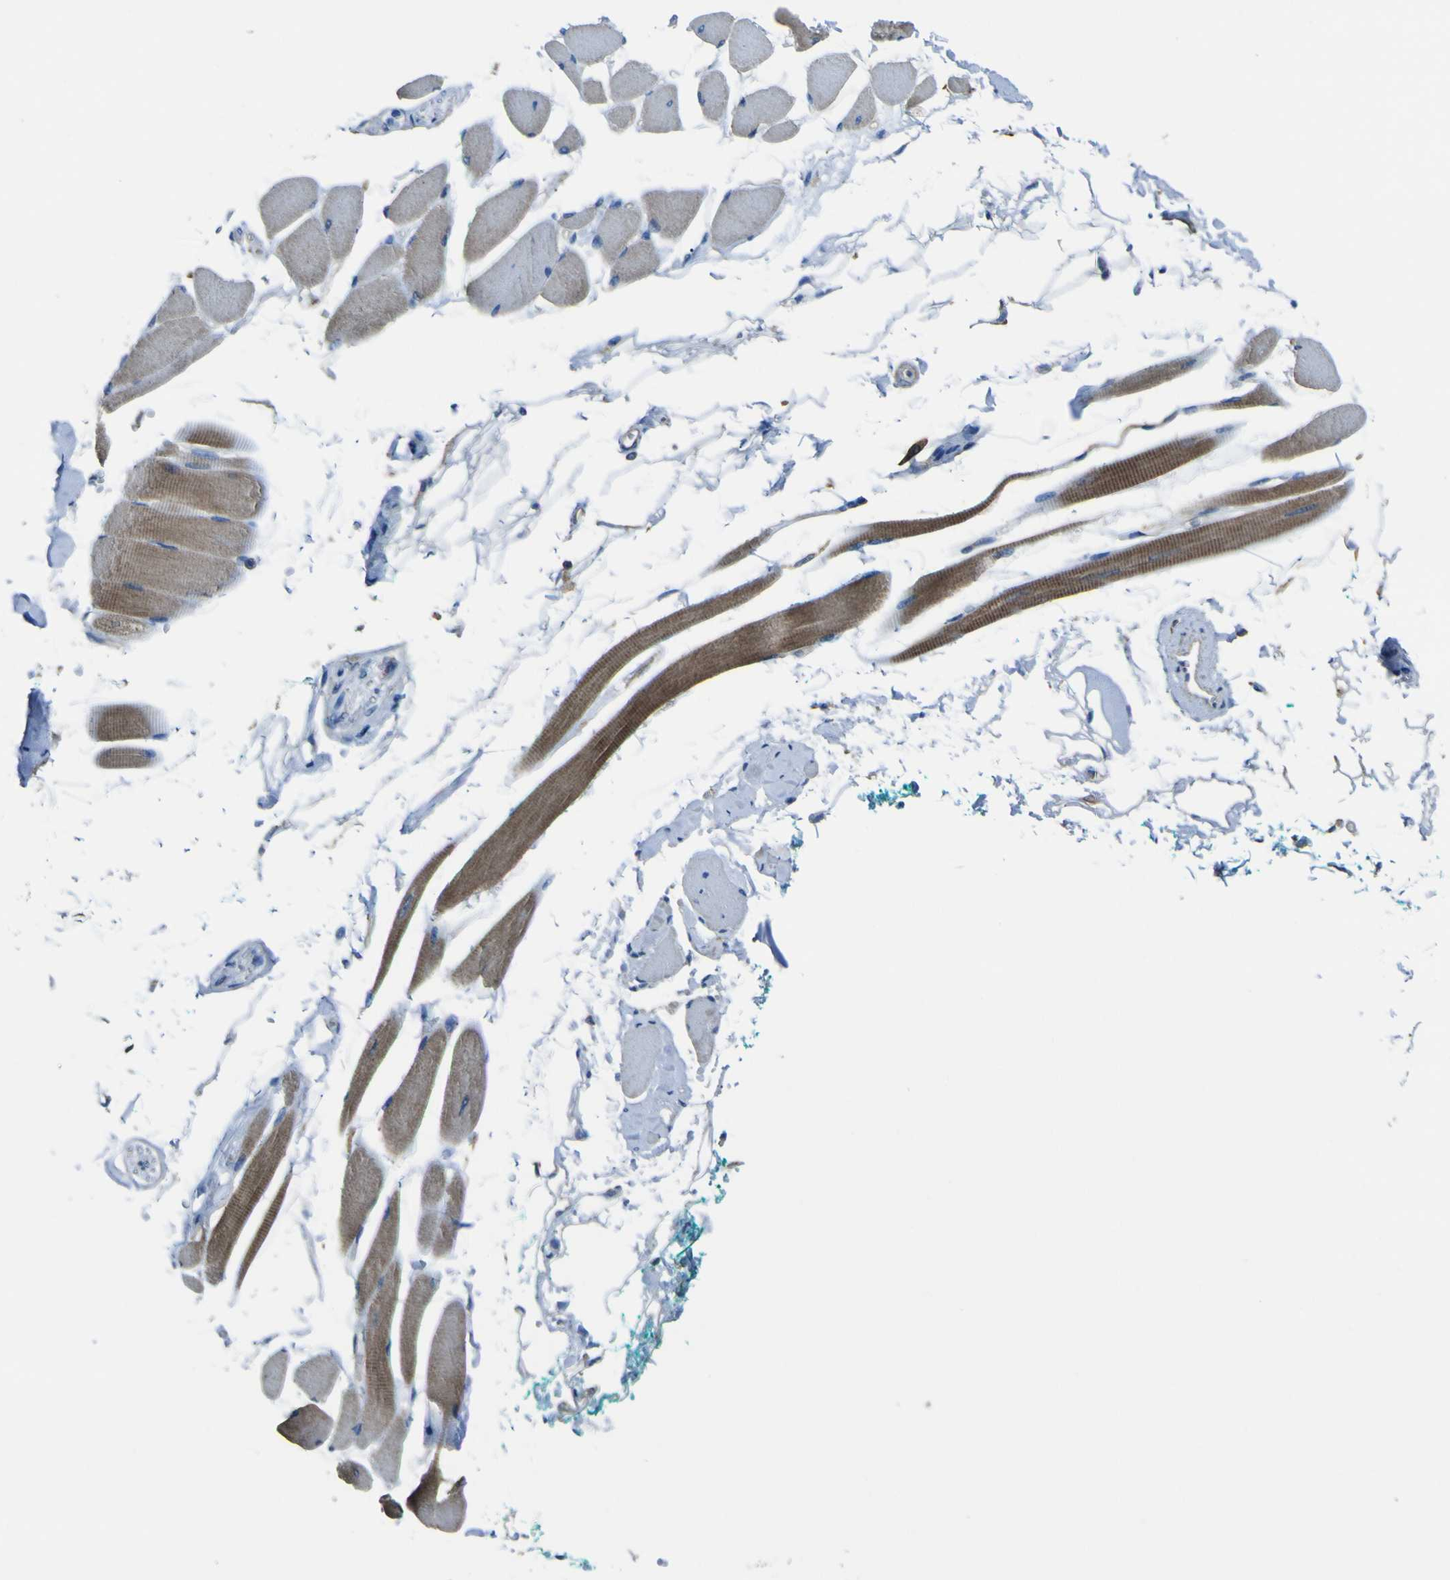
{"staining": {"intensity": "moderate", "quantity": ">75%", "location": "cytoplasmic/membranous"}, "tissue": "skeletal muscle", "cell_type": "Myocytes", "image_type": "normal", "snomed": [{"axis": "morphology", "description": "Normal tissue, NOS"}, {"axis": "topography", "description": "Skeletal muscle"}, {"axis": "topography", "description": "Oral tissue"}, {"axis": "topography", "description": "Peripheral nerve tissue"}], "caption": "Myocytes reveal medium levels of moderate cytoplasmic/membranous staining in about >75% of cells in unremarkable skeletal muscle. (brown staining indicates protein expression, while blue staining denotes nuclei).", "gene": "LAIR1", "patient": {"sex": "female", "age": 84}}